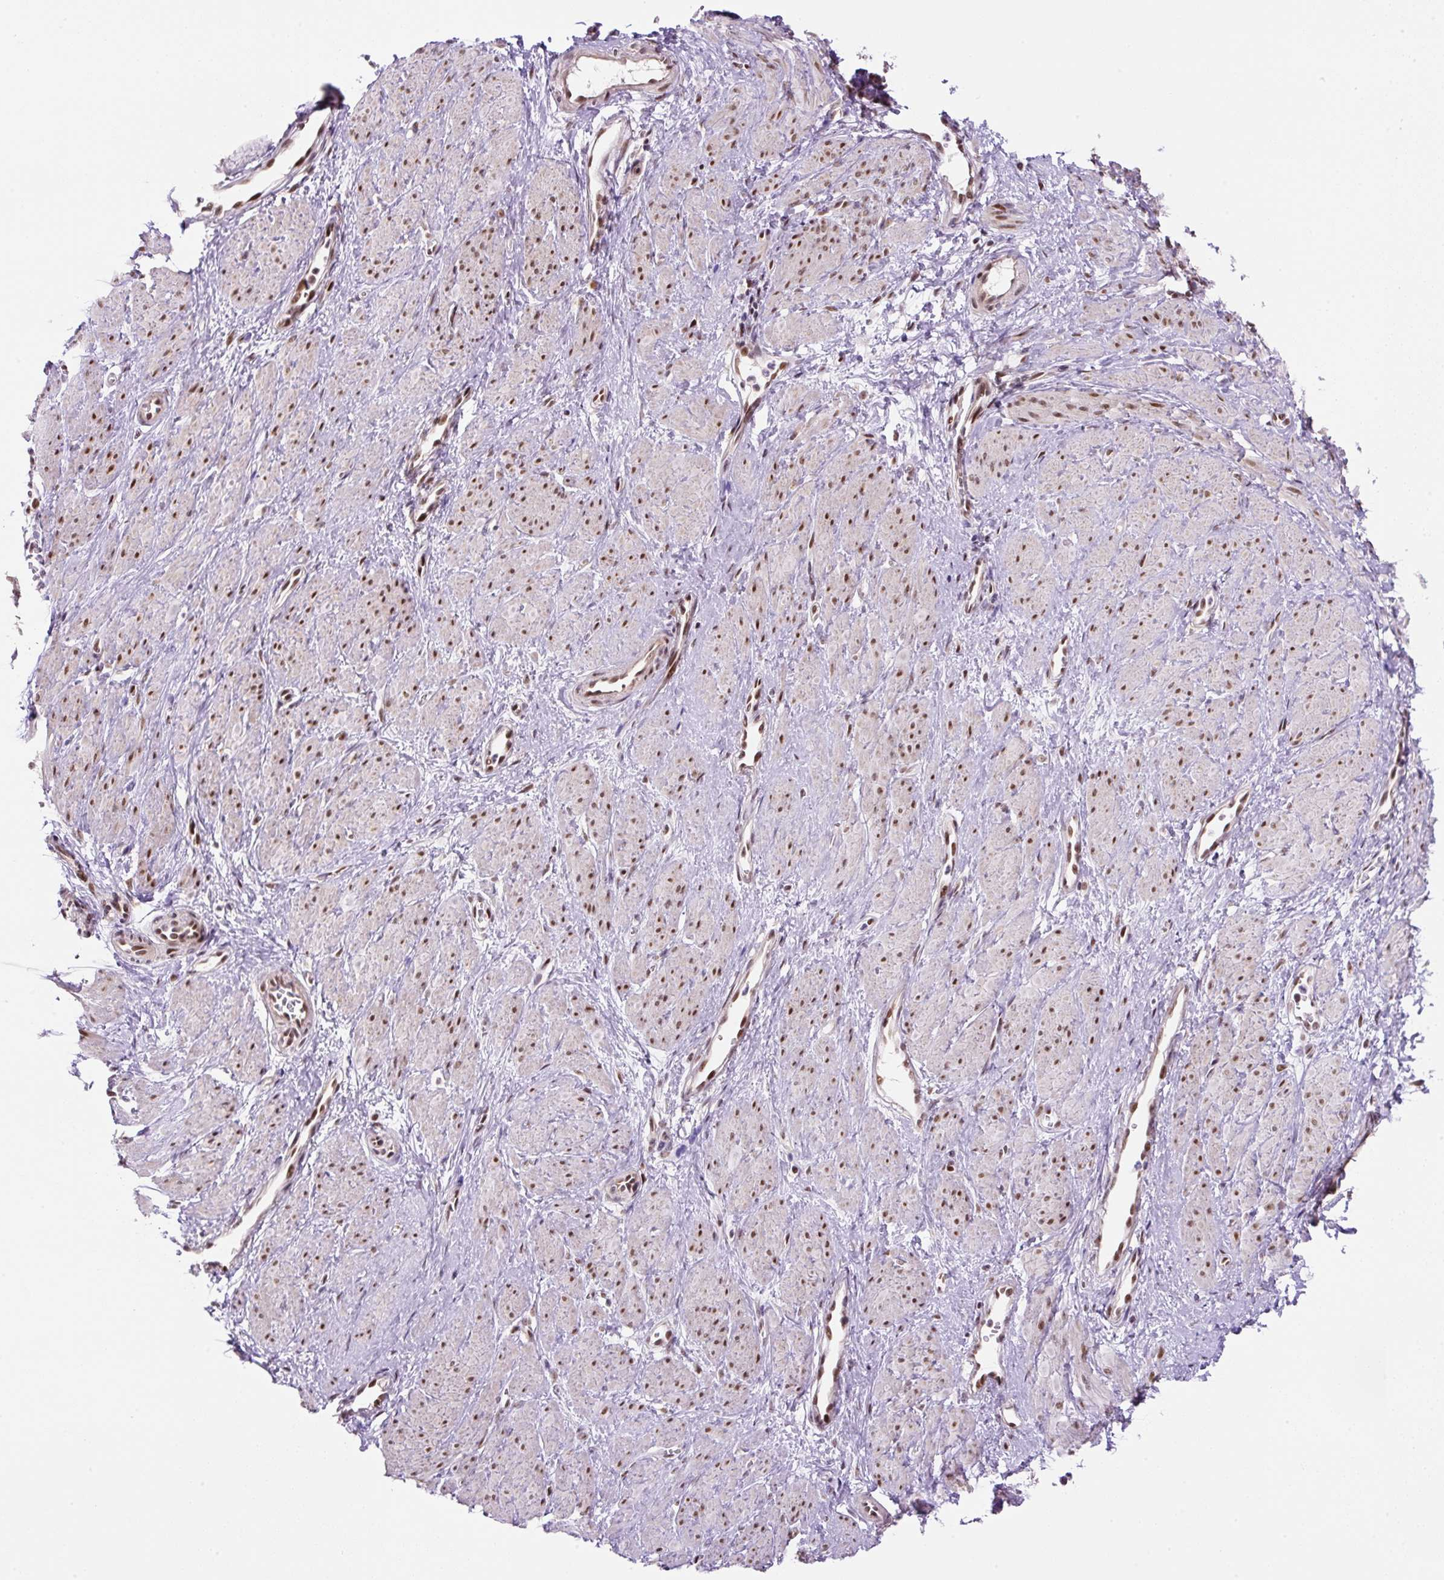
{"staining": {"intensity": "moderate", "quantity": "25%-75%", "location": "nuclear"}, "tissue": "smooth muscle", "cell_type": "Smooth muscle cells", "image_type": "normal", "snomed": [{"axis": "morphology", "description": "Normal tissue, NOS"}, {"axis": "topography", "description": "Smooth muscle"}, {"axis": "topography", "description": "Uterus"}], "caption": "IHC of benign smooth muscle reveals medium levels of moderate nuclear staining in about 25%-75% of smooth muscle cells.", "gene": "TAF1A", "patient": {"sex": "female", "age": 39}}